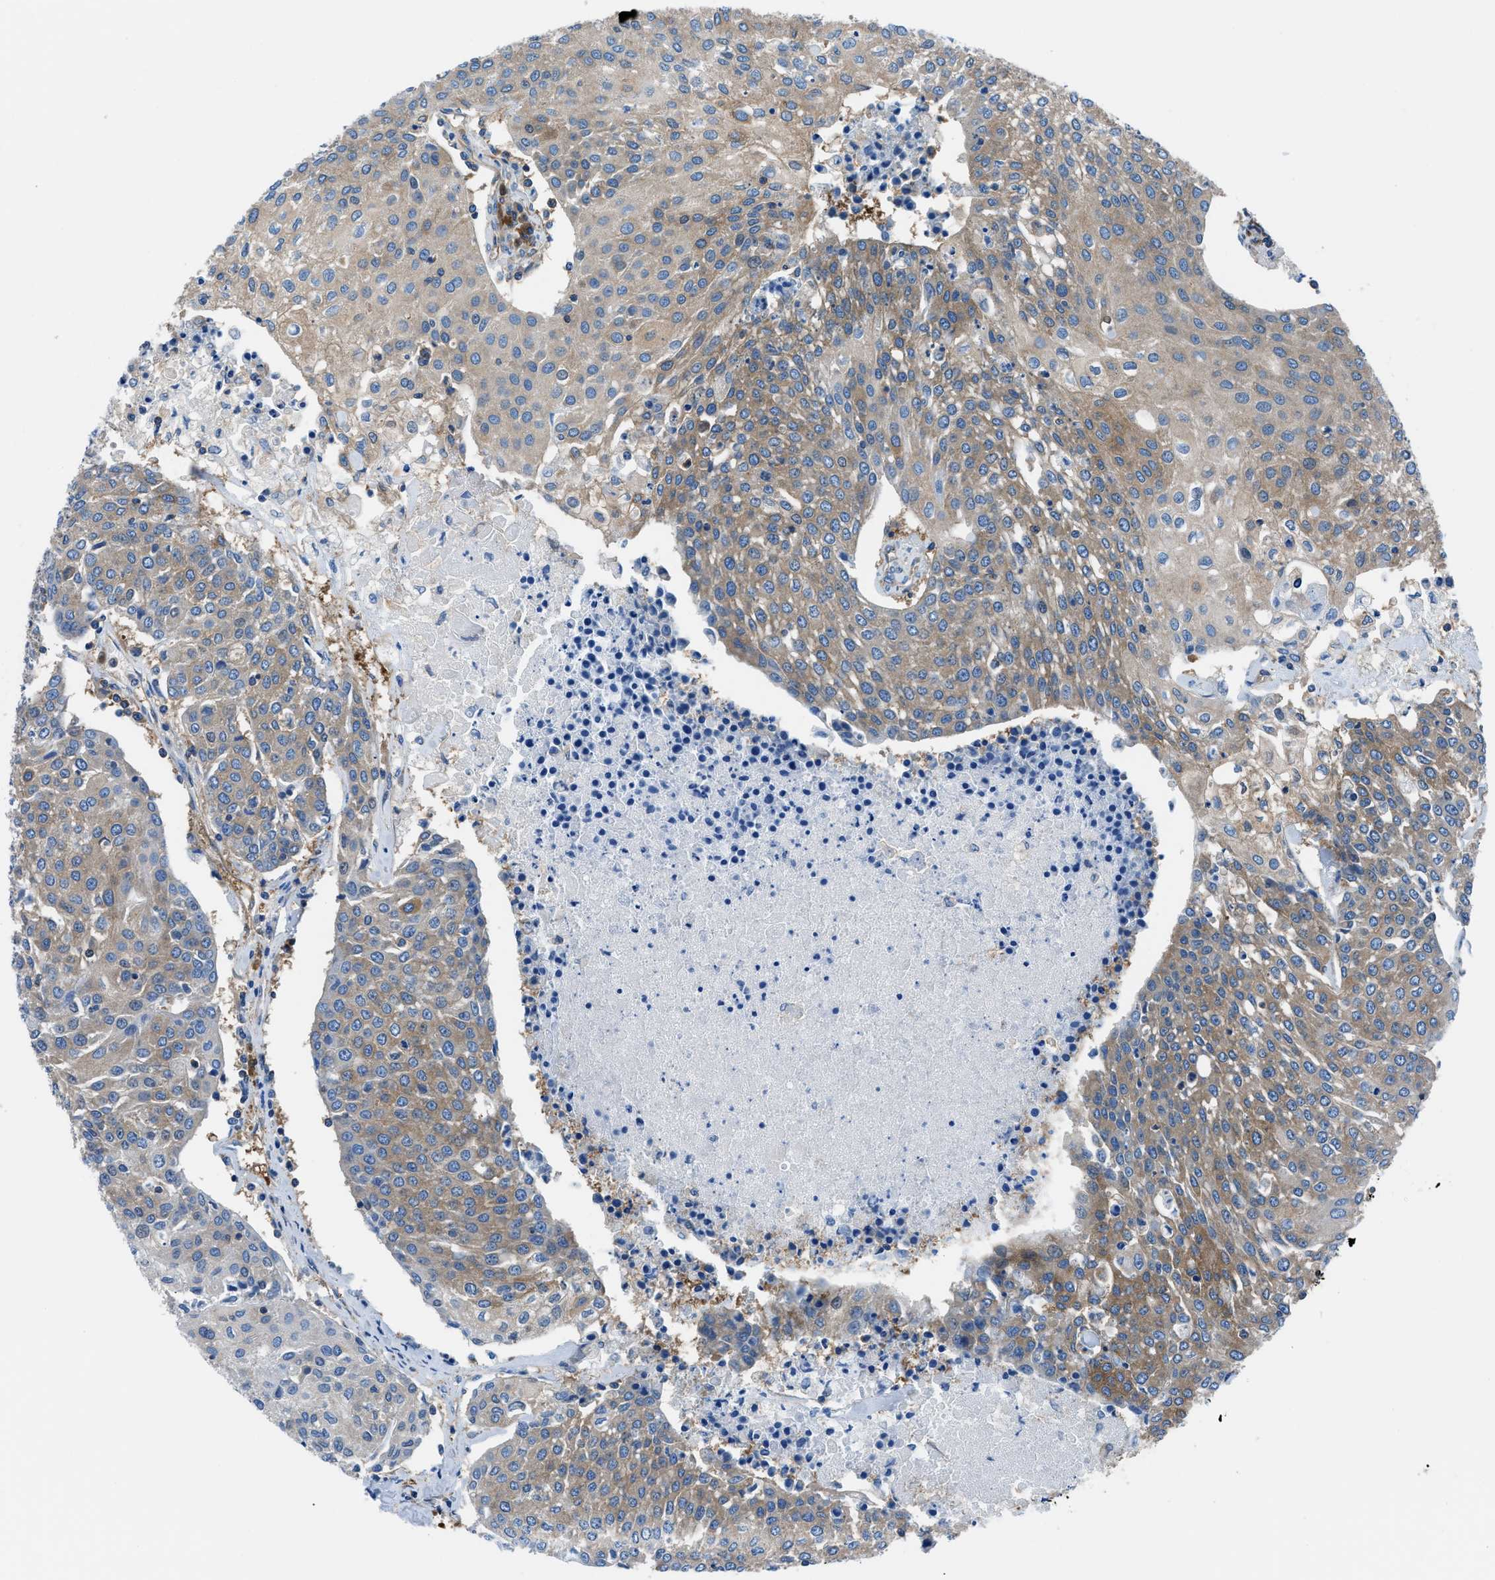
{"staining": {"intensity": "moderate", "quantity": "25%-75%", "location": "cytoplasmic/membranous"}, "tissue": "urothelial cancer", "cell_type": "Tumor cells", "image_type": "cancer", "snomed": [{"axis": "morphology", "description": "Urothelial carcinoma, High grade"}, {"axis": "topography", "description": "Urinary bladder"}], "caption": "Immunohistochemistry (DAB) staining of urothelial cancer reveals moderate cytoplasmic/membranous protein positivity in about 25%-75% of tumor cells.", "gene": "SARS1", "patient": {"sex": "female", "age": 85}}